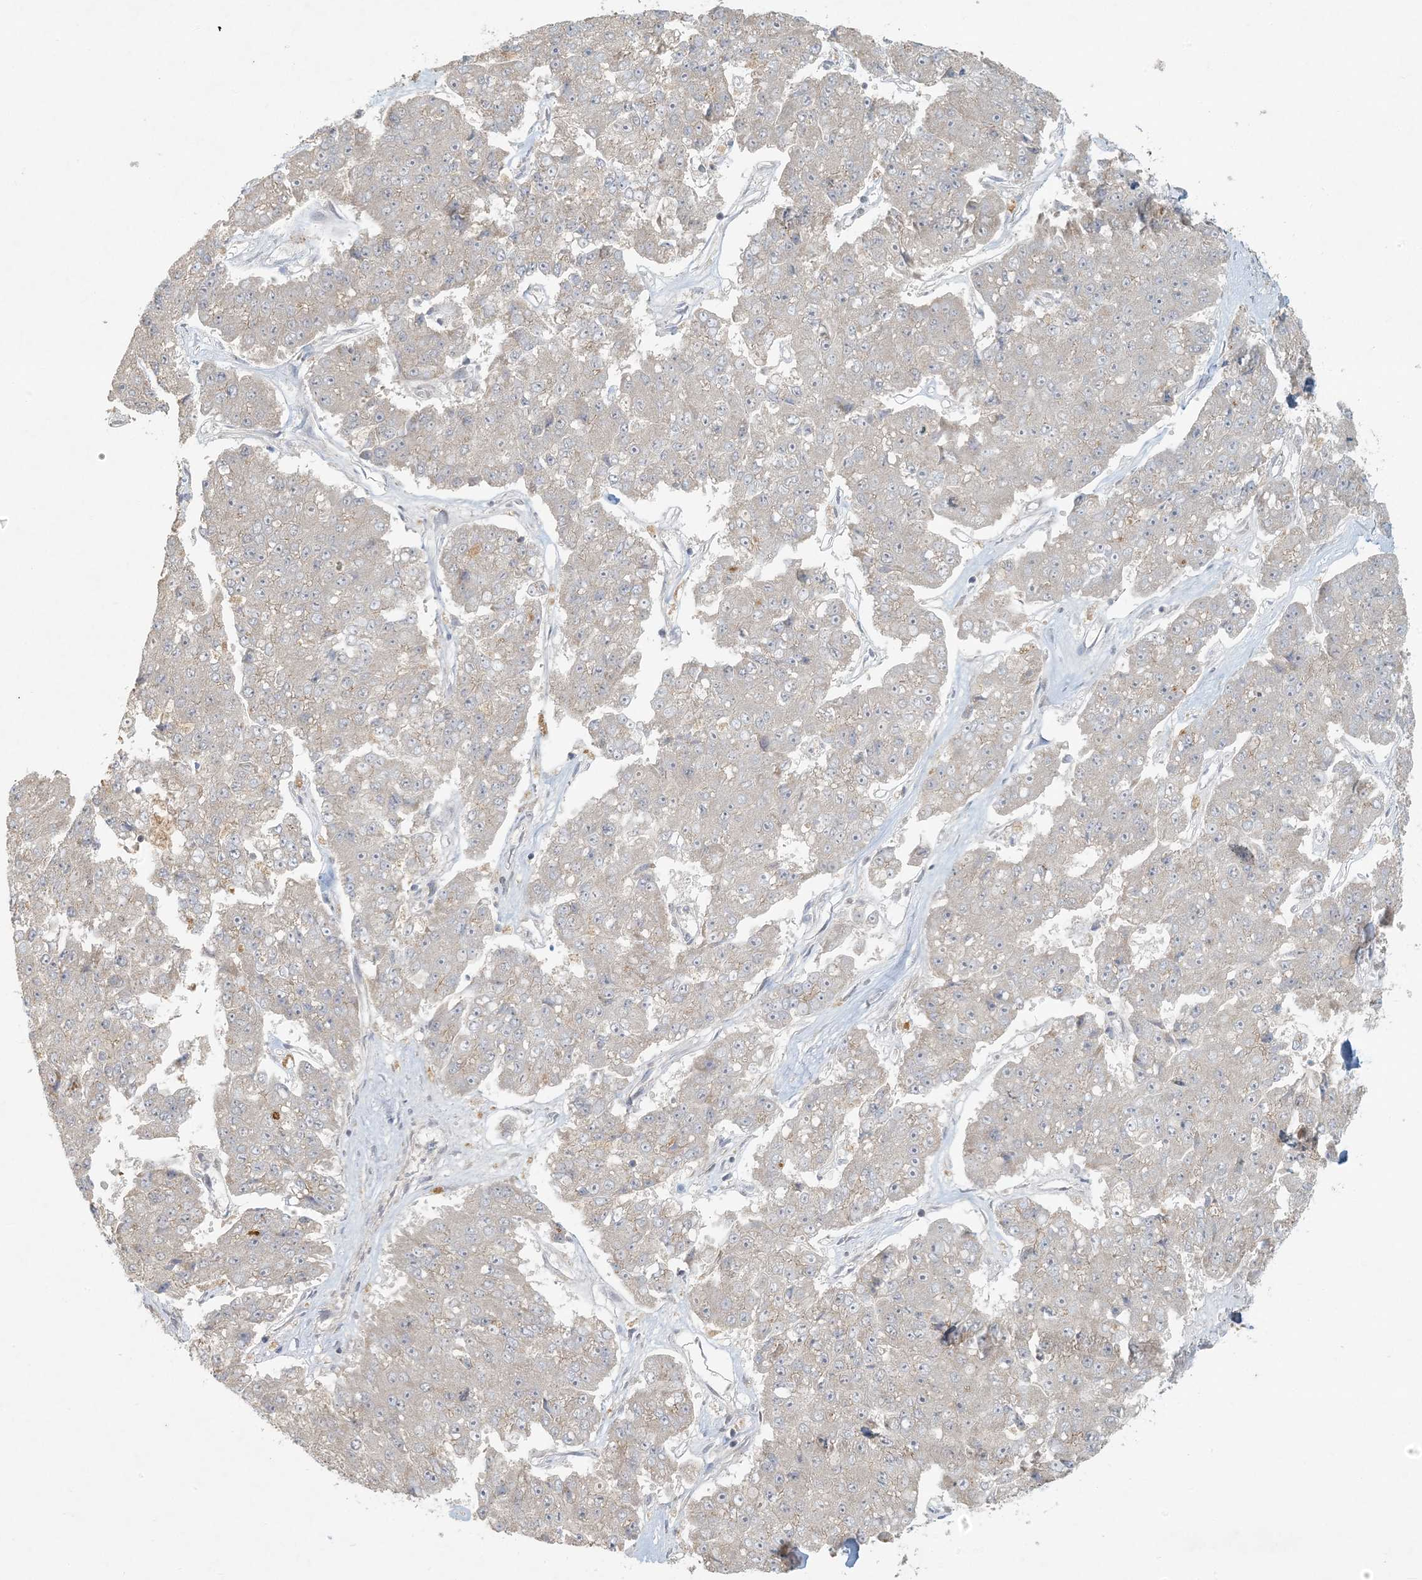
{"staining": {"intensity": "weak", "quantity": "<25%", "location": "cytoplasmic/membranous"}, "tissue": "pancreatic cancer", "cell_type": "Tumor cells", "image_type": "cancer", "snomed": [{"axis": "morphology", "description": "Adenocarcinoma, NOS"}, {"axis": "topography", "description": "Pancreas"}], "caption": "The immunohistochemistry (IHC) photomicrograph has no significant staining in tumor cells of pancreatic adenocarcinoma tissue. (Brightfield microscopy of DAB IHC at high magnification).", "gene": "BCORL1", "patient": {"sex": "male", "age": 50}}